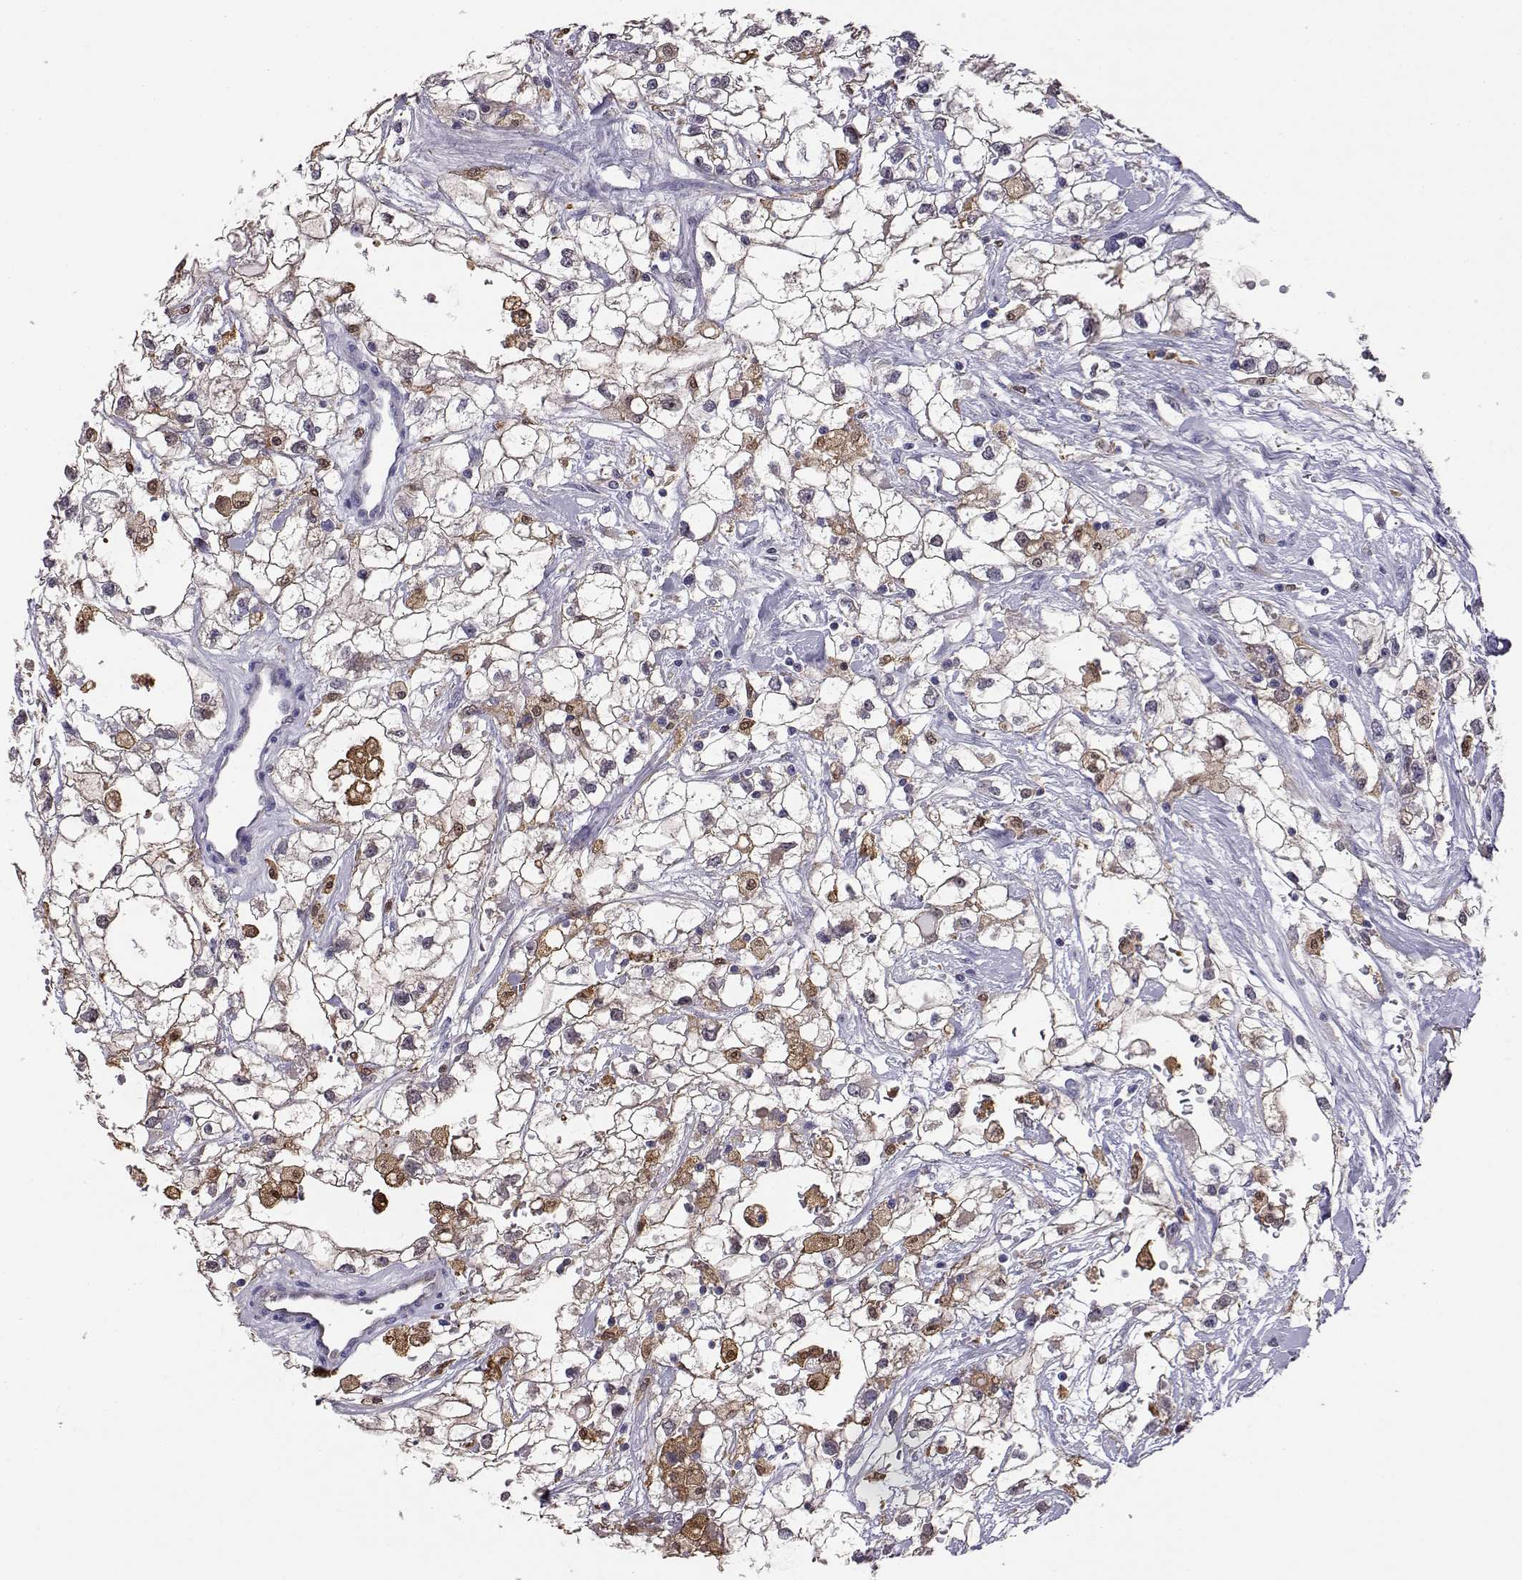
{"staining": {"intensity": "weak", "quantity": "<25%", "location": "cytoplasmic/membranous,nuclear"}, "tissue": "renal cancer", "cell_type": "Tumor cells", "image_type": "cancer", "snomed": [{"axis": "morphology", "description": "Adenocarcinoma, NOS"}, {"axis": "topography", "description": "Kidney"}], "caption": "An image of human renal cancer is negative for staining in tumor cells. (DAB IHC visualized using brightfield microscopy, high magnification).", "gene": "AKR1B1", "patient": {"sex": "male", "age": 59}}